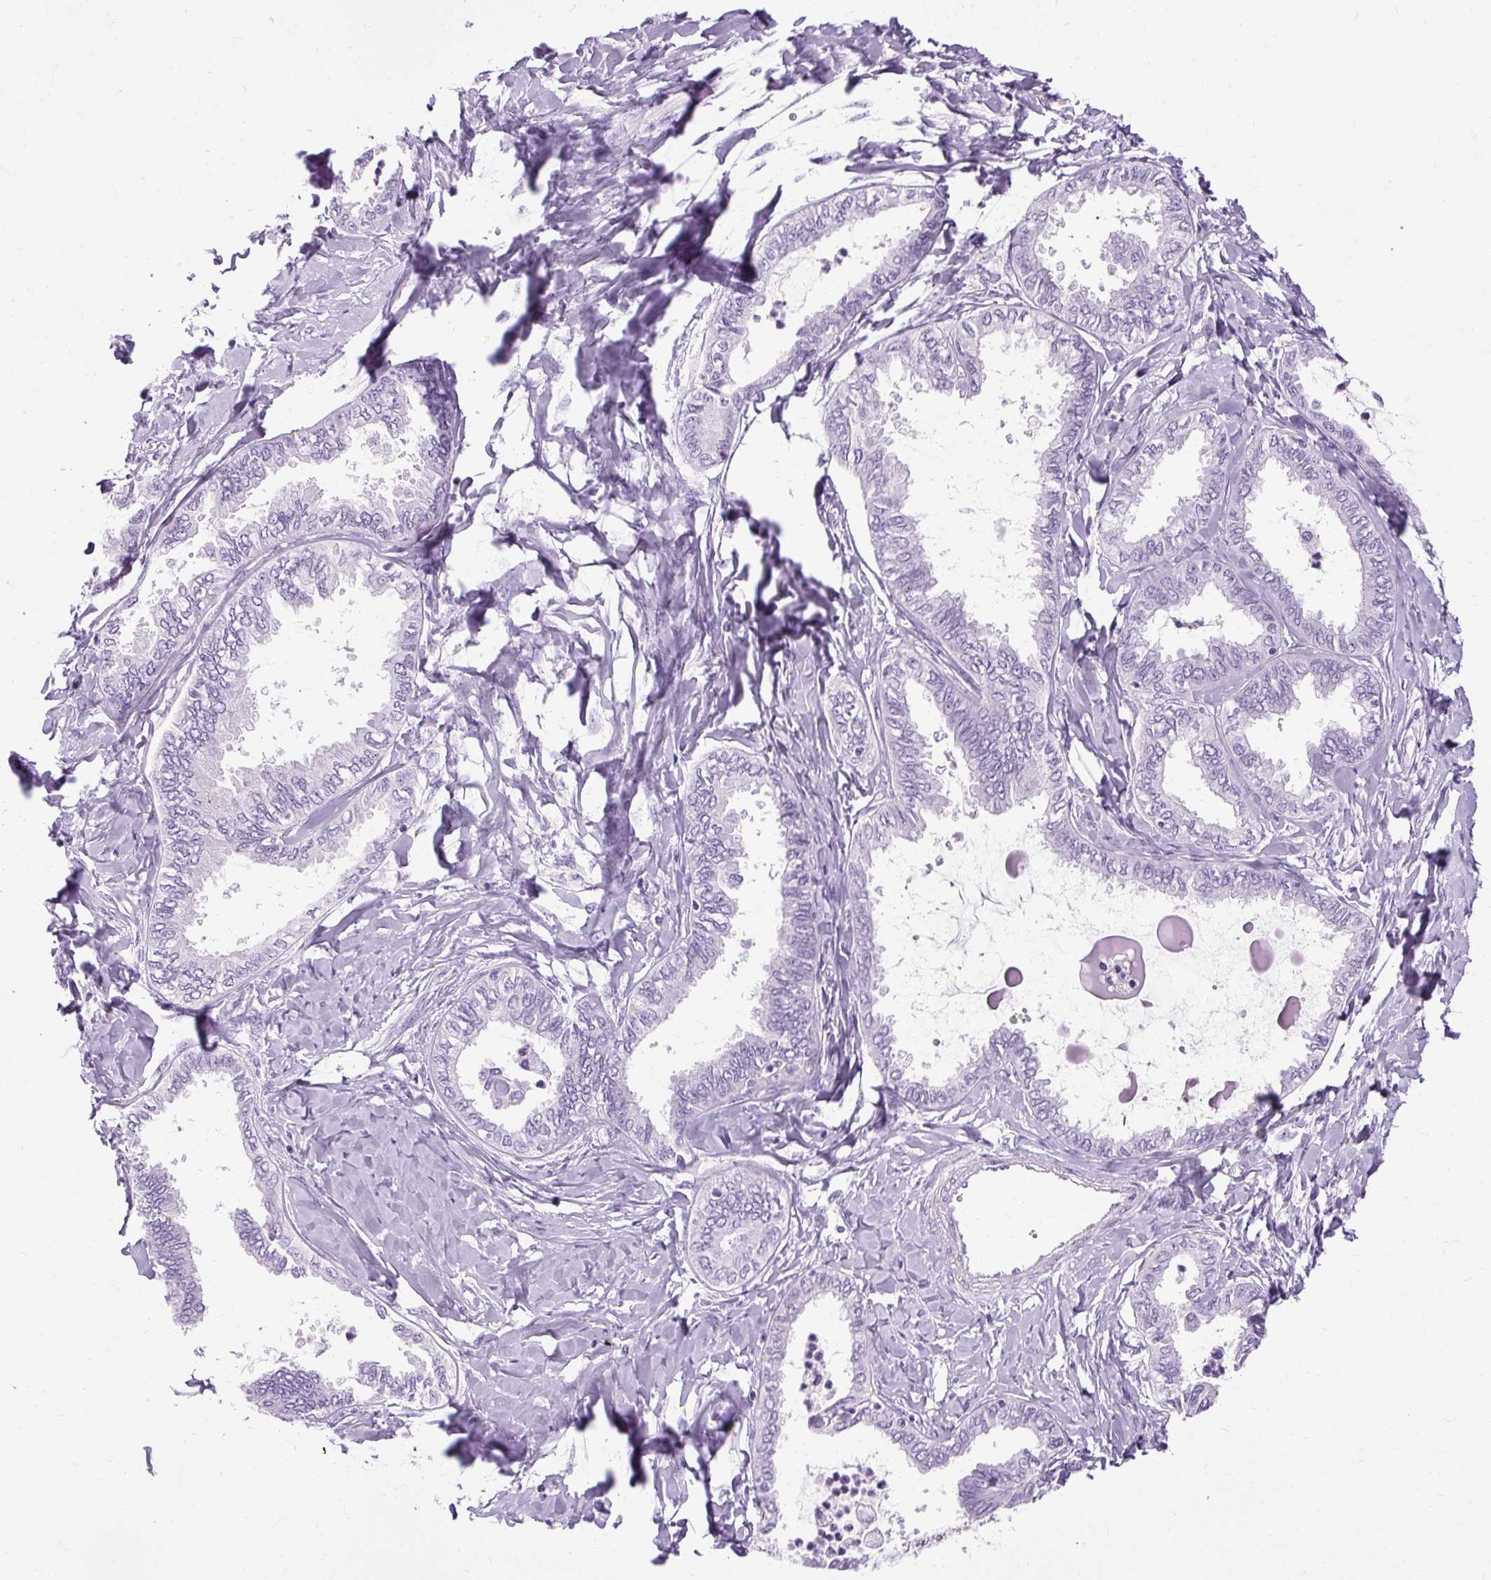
{"staining": {"intensity": "negative", "quantity": "none", "location": "none"}, "tissue": "ovarian cancer", "cell_type": "Tumor cells", "image_type": "cancer", "snomed": [{"axis": "morphology", "description": "Carcinoma, endometroid"}, {"axis": "topography", "description": "Ovary"}], "caption": "An image of ovarian endometroid carcinoma stained for a protein exhibits no brown staining in tumor cells.", "gene": "B3GNT4", "patient": {"sex": "female", "age": 70}}